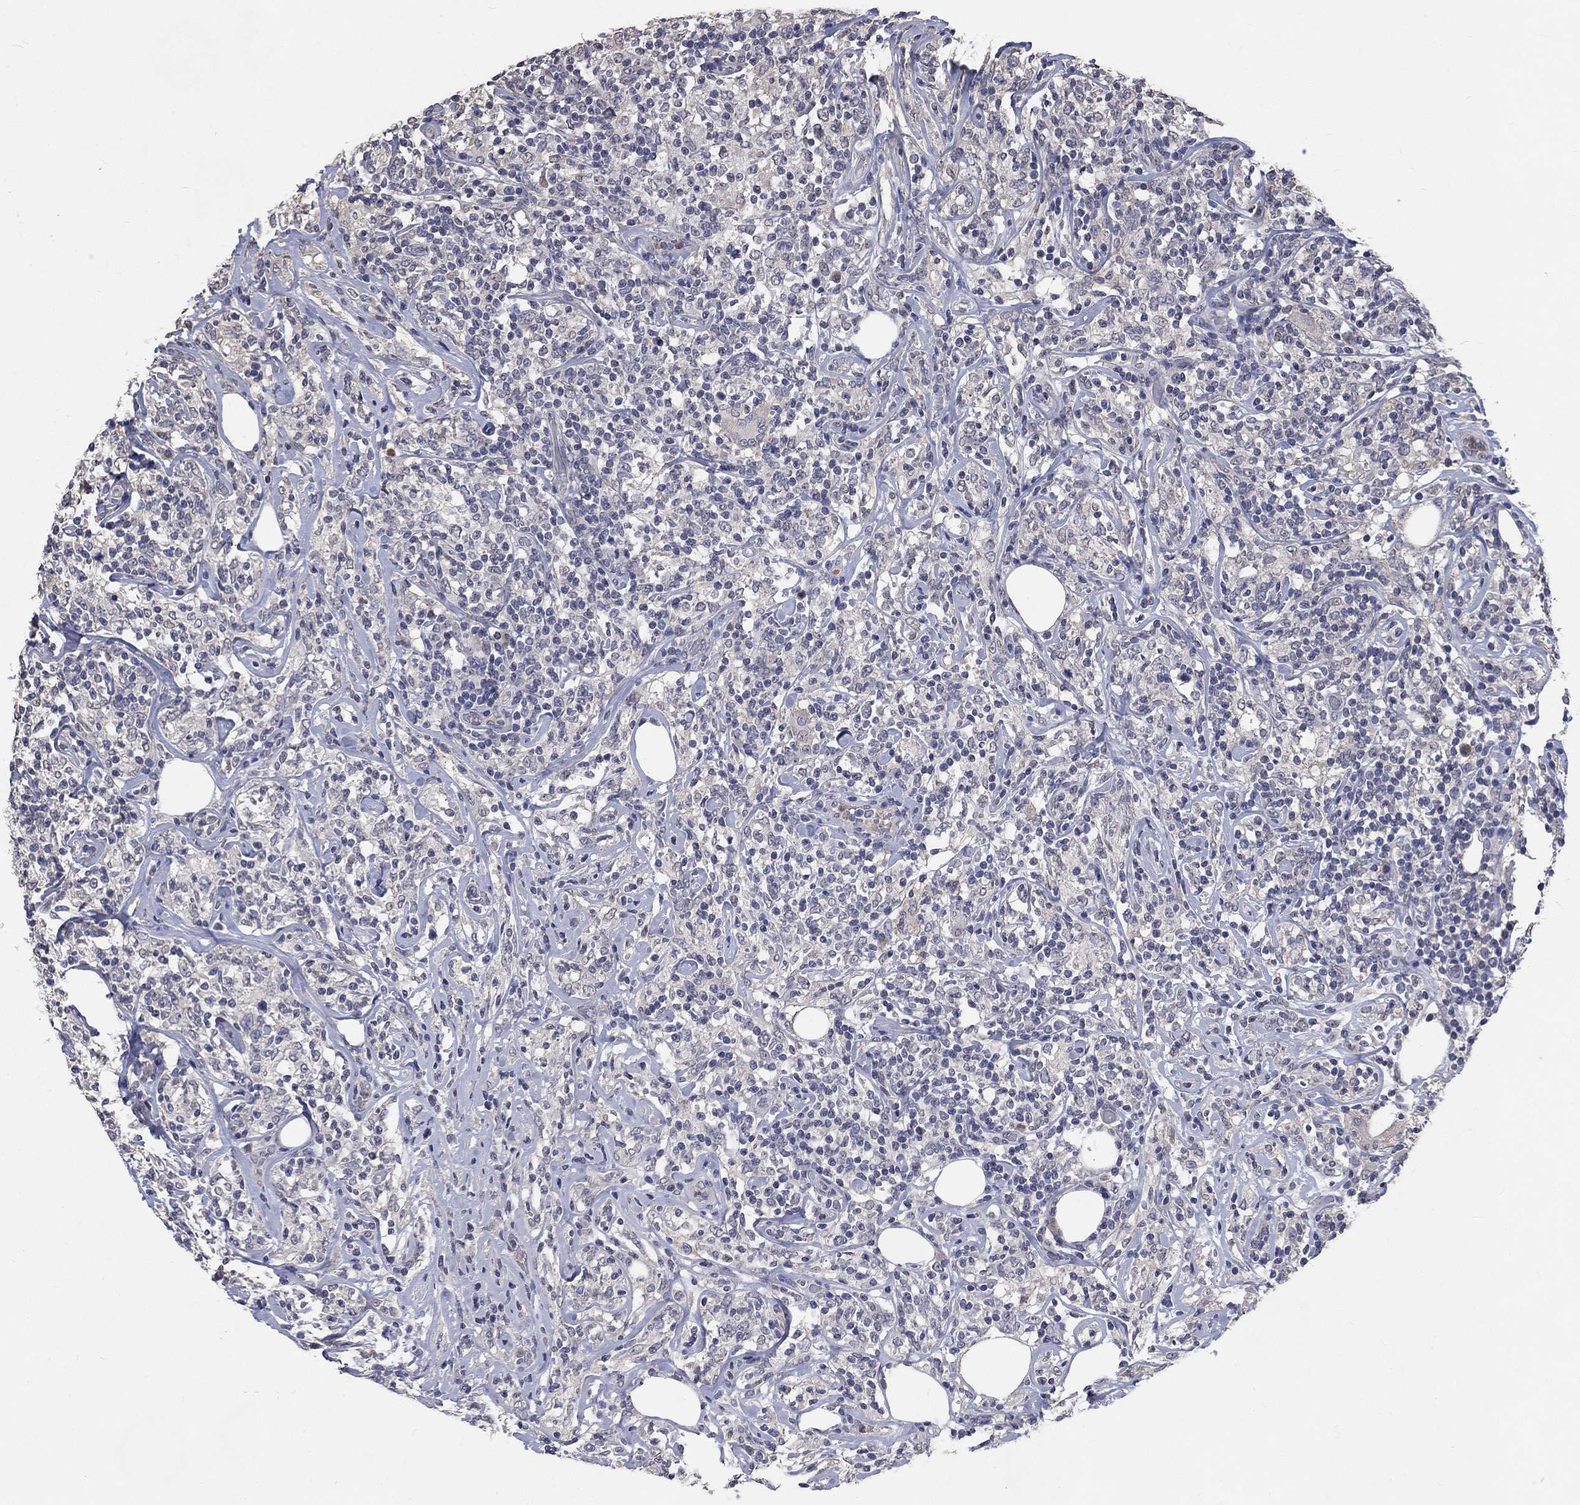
{"staining": {"intensity": "negative", "quantity": "none", "location": "none"}, "tissue": "lymphoma", "cell_type": "Tumor cells", "image_type": "cancer", "snomed": [{"axis": "morphology", "description": "Malignant lymphoma, non-Hodgkin's type, High grade"}, {"axis": "topography", "description": "Lymph node"}], "caption": "Lymphoma stained for a protein using immunohistochemistry reveals no positivity tumor cells.", "gene": "CHST5", "patient": {"sex": "female", "age": 84}}